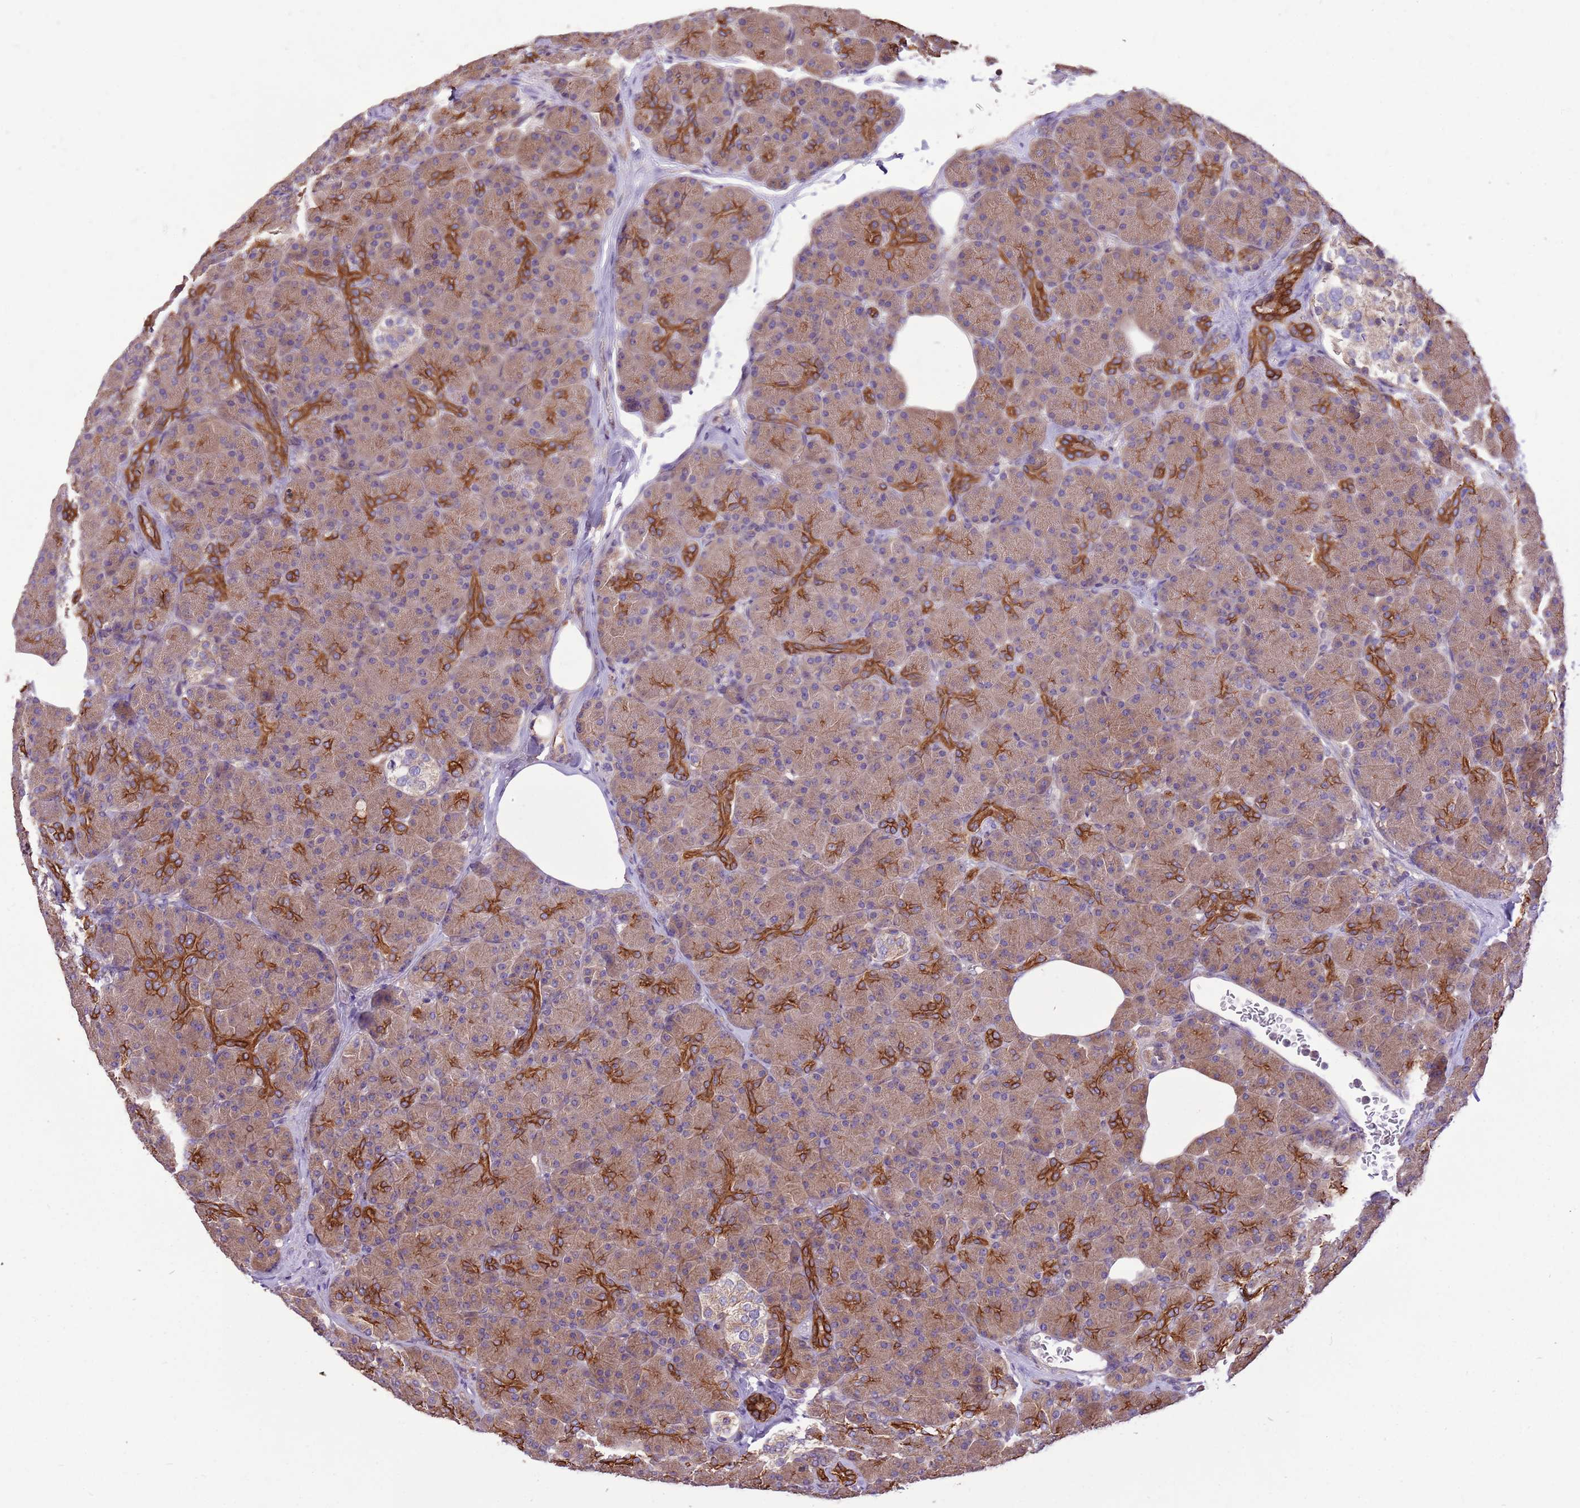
{"staining": {"intensity": "strong", "quantity": "25%-75%", "location": "cytoplasmic/membranous"}, "tissue": "pancreas", "cell_type": "Exocrine glandular cells", "image_type": "normal", "snomed": [{"axis": "morphology", "description": "Normal tissue, NOS"}, {"axis": "topography", "description": "Pancreas"}], "caption": "Unremarkable pancreas was stained to show a protein in brown. There is high levels of strong cytoplasmic/membranous expression in approximately 25%-75% of exocrine glandular cells.", "gene": "WASHC4", "patient": {"sex": "female", "age": 43}}